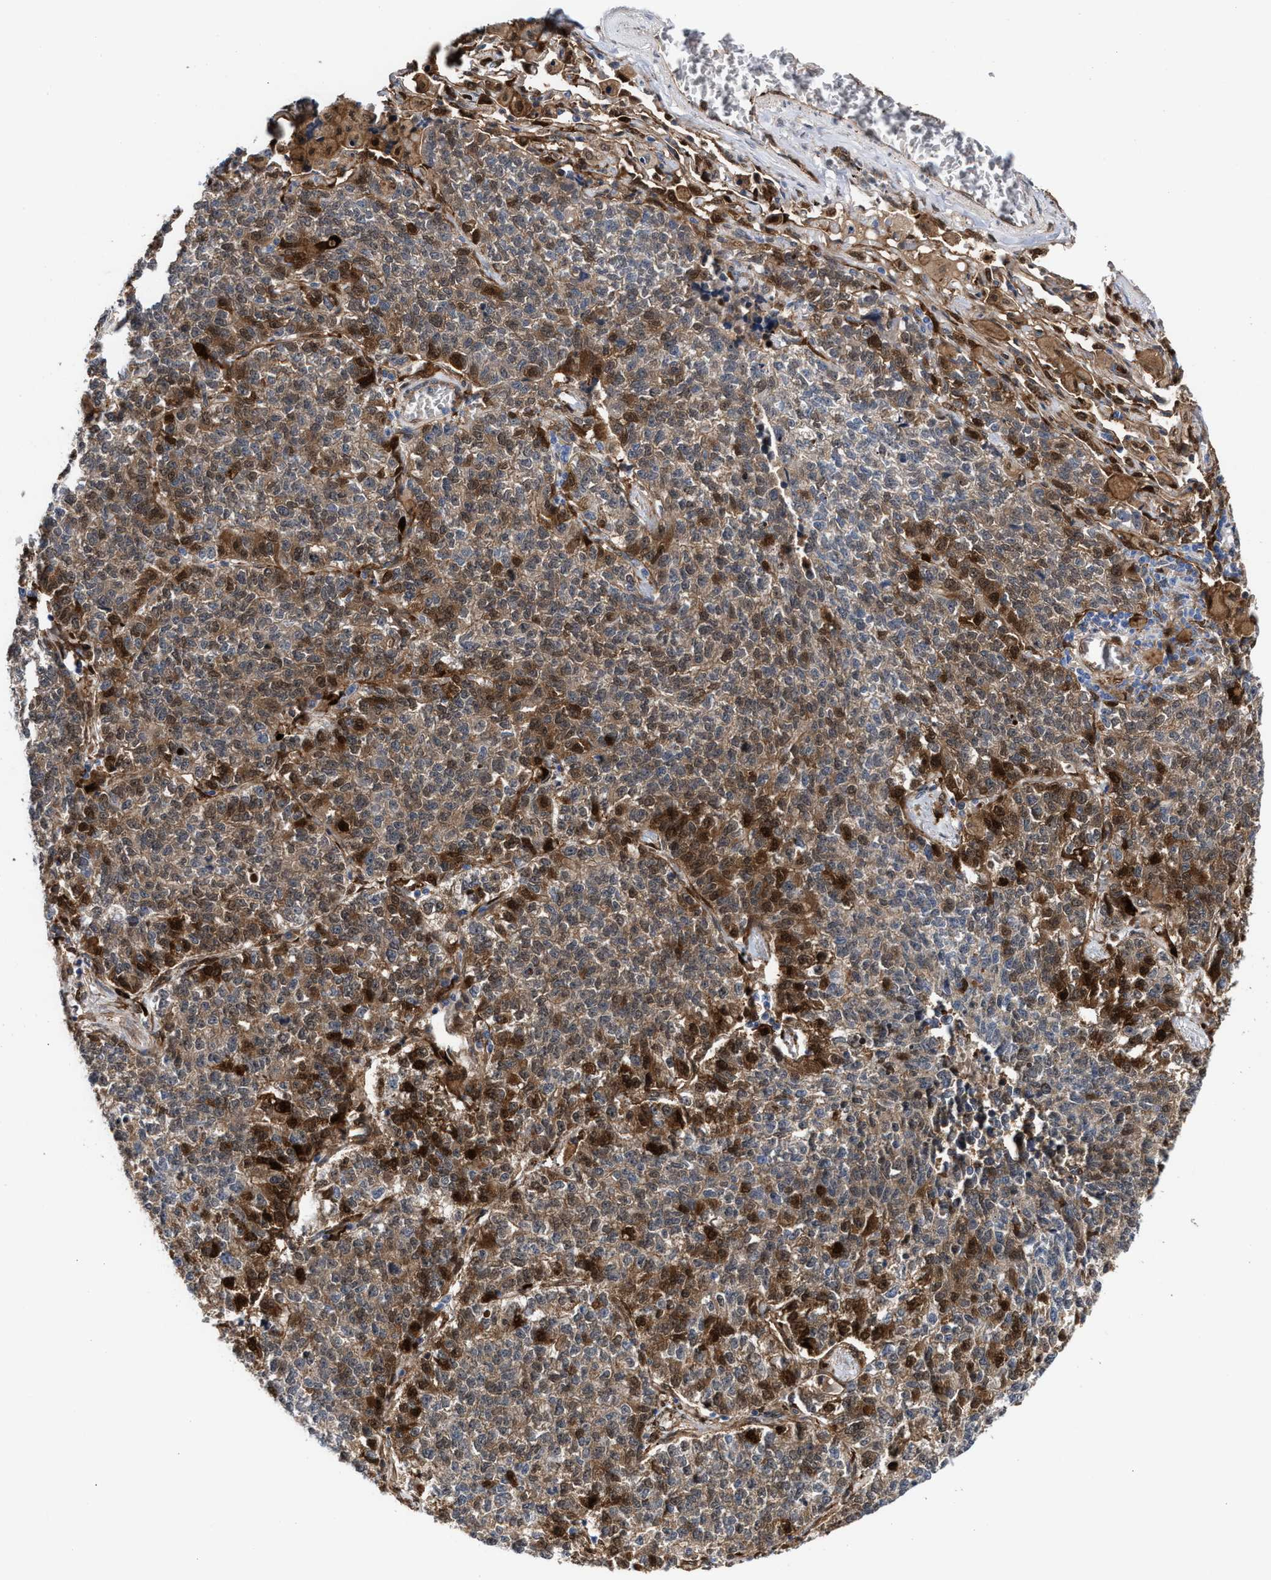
{"staining": {"intensity": "moderate", "quantity": "25%-75%", "location": "cytoplasmic/membranous,nuclear"}, "tissue": "lung cancer", "cell_type": "Tumor cells", "image_type": "cancer", "snomed": [{"axis": "morphology", "description": "Adenocarcinoma, NOS"}, {"axis": "topography", "description": "Lung"}], "caption": "Protein expression analysis of human lung cancer (adenocarcinoma) reveals moderate cytoplasmic/membranous and nuclear expression in about 25%-75% of tumor cells. (DAB = brown stain, brightfield microscopy at high magnification).", "gene": "TP53I3", "patient": {"sex": "male", "age": 49}}